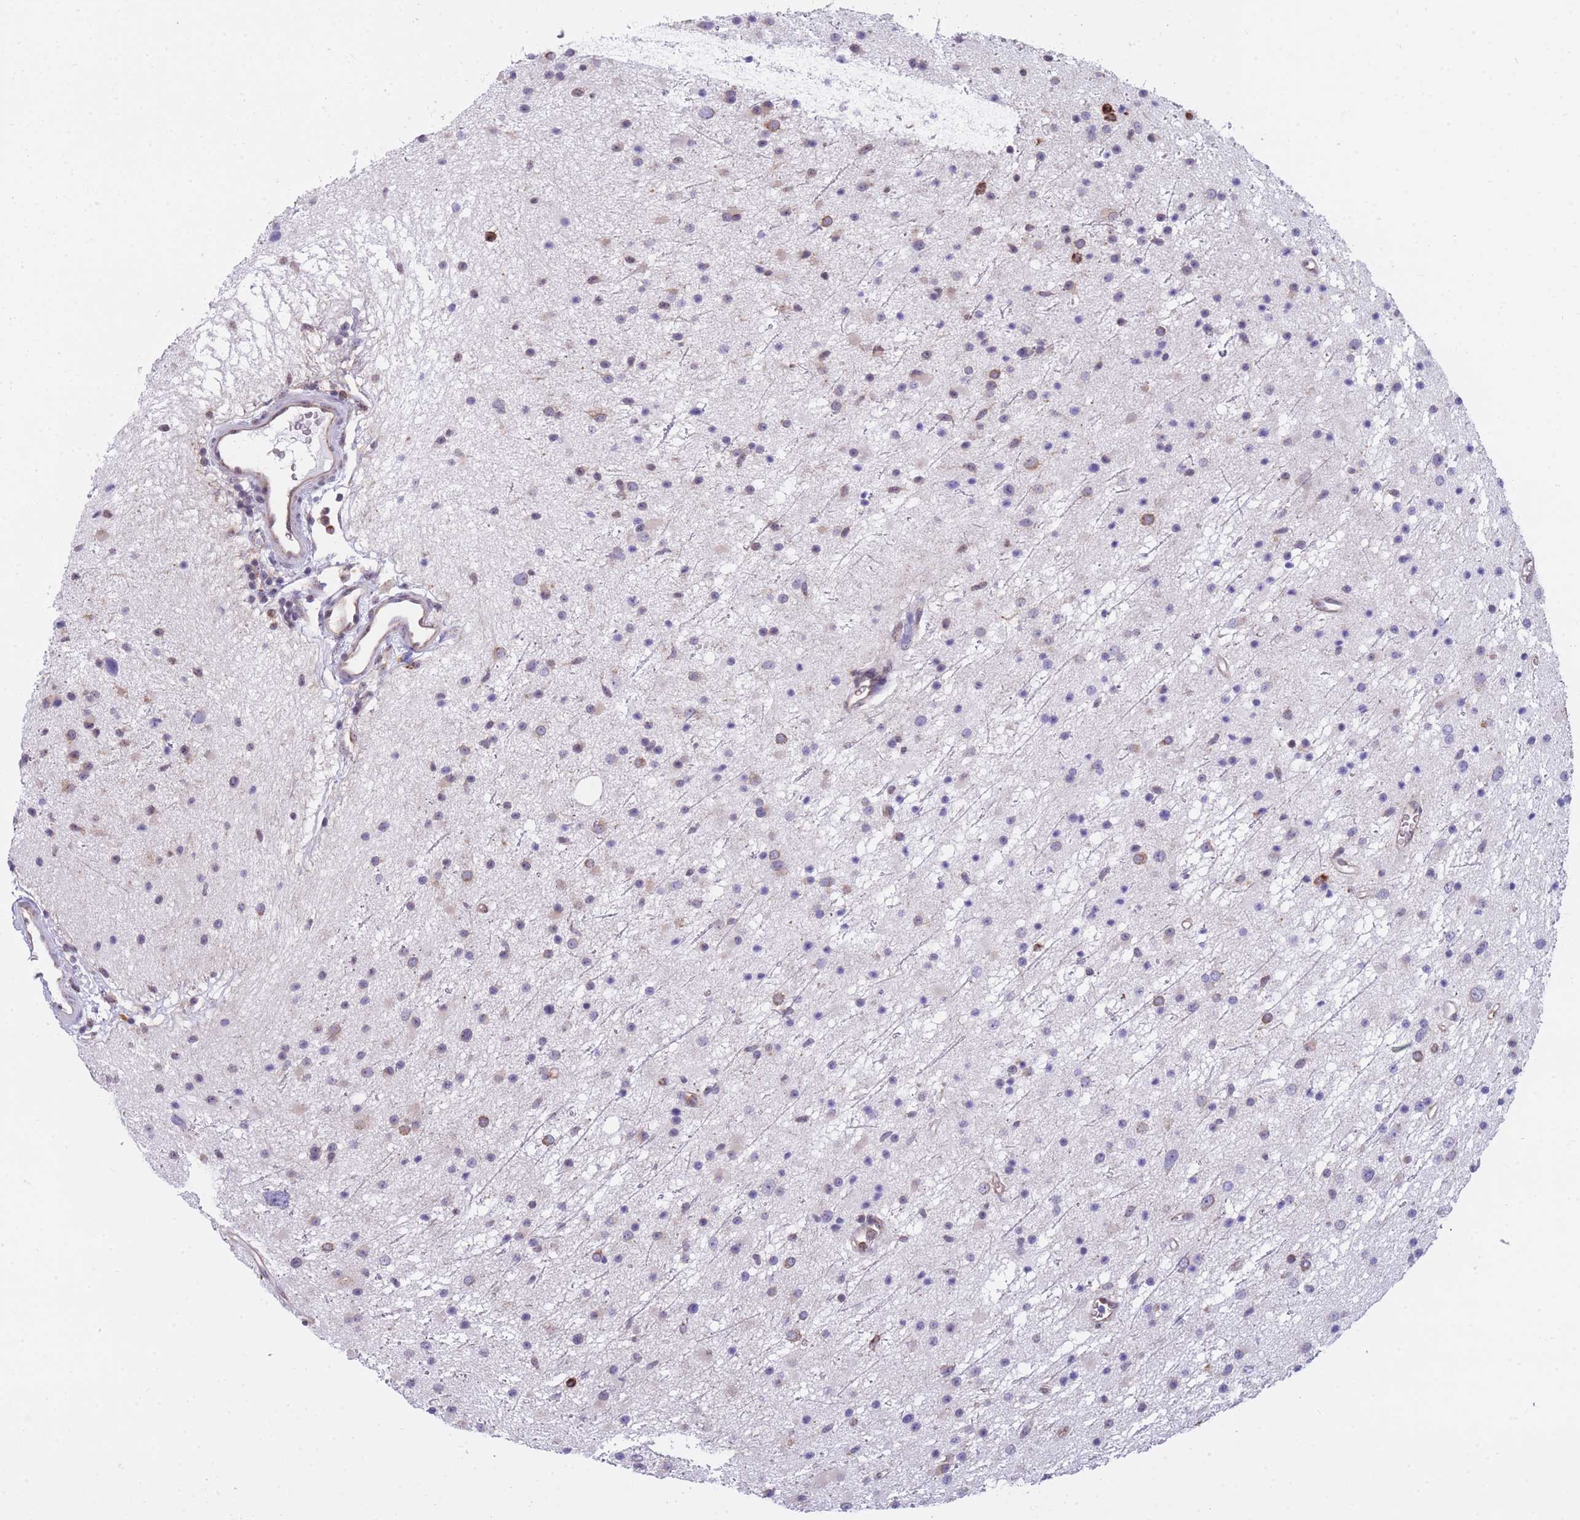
{"staining": {"intensity": "negative", "quantity": "none", "location": "none"}, "tissue": "glioma", "cell_type": "Tumor cells", "image_type": "cancer", "snomed": [{"axis": "morphology", "description": "Glioma, malignant, Low grade"}, {"axis": "topography", "description": "Cerebral cortex"}], "caption": "IHC histopathology image of human glioma stained for a protein (brown), which shows no staining in tumor cells. (DAB immunohistochemistry with hematoxylin counter stain).", "gene": "ZNF662", "patient": {"sex": "female", "age": 39}}